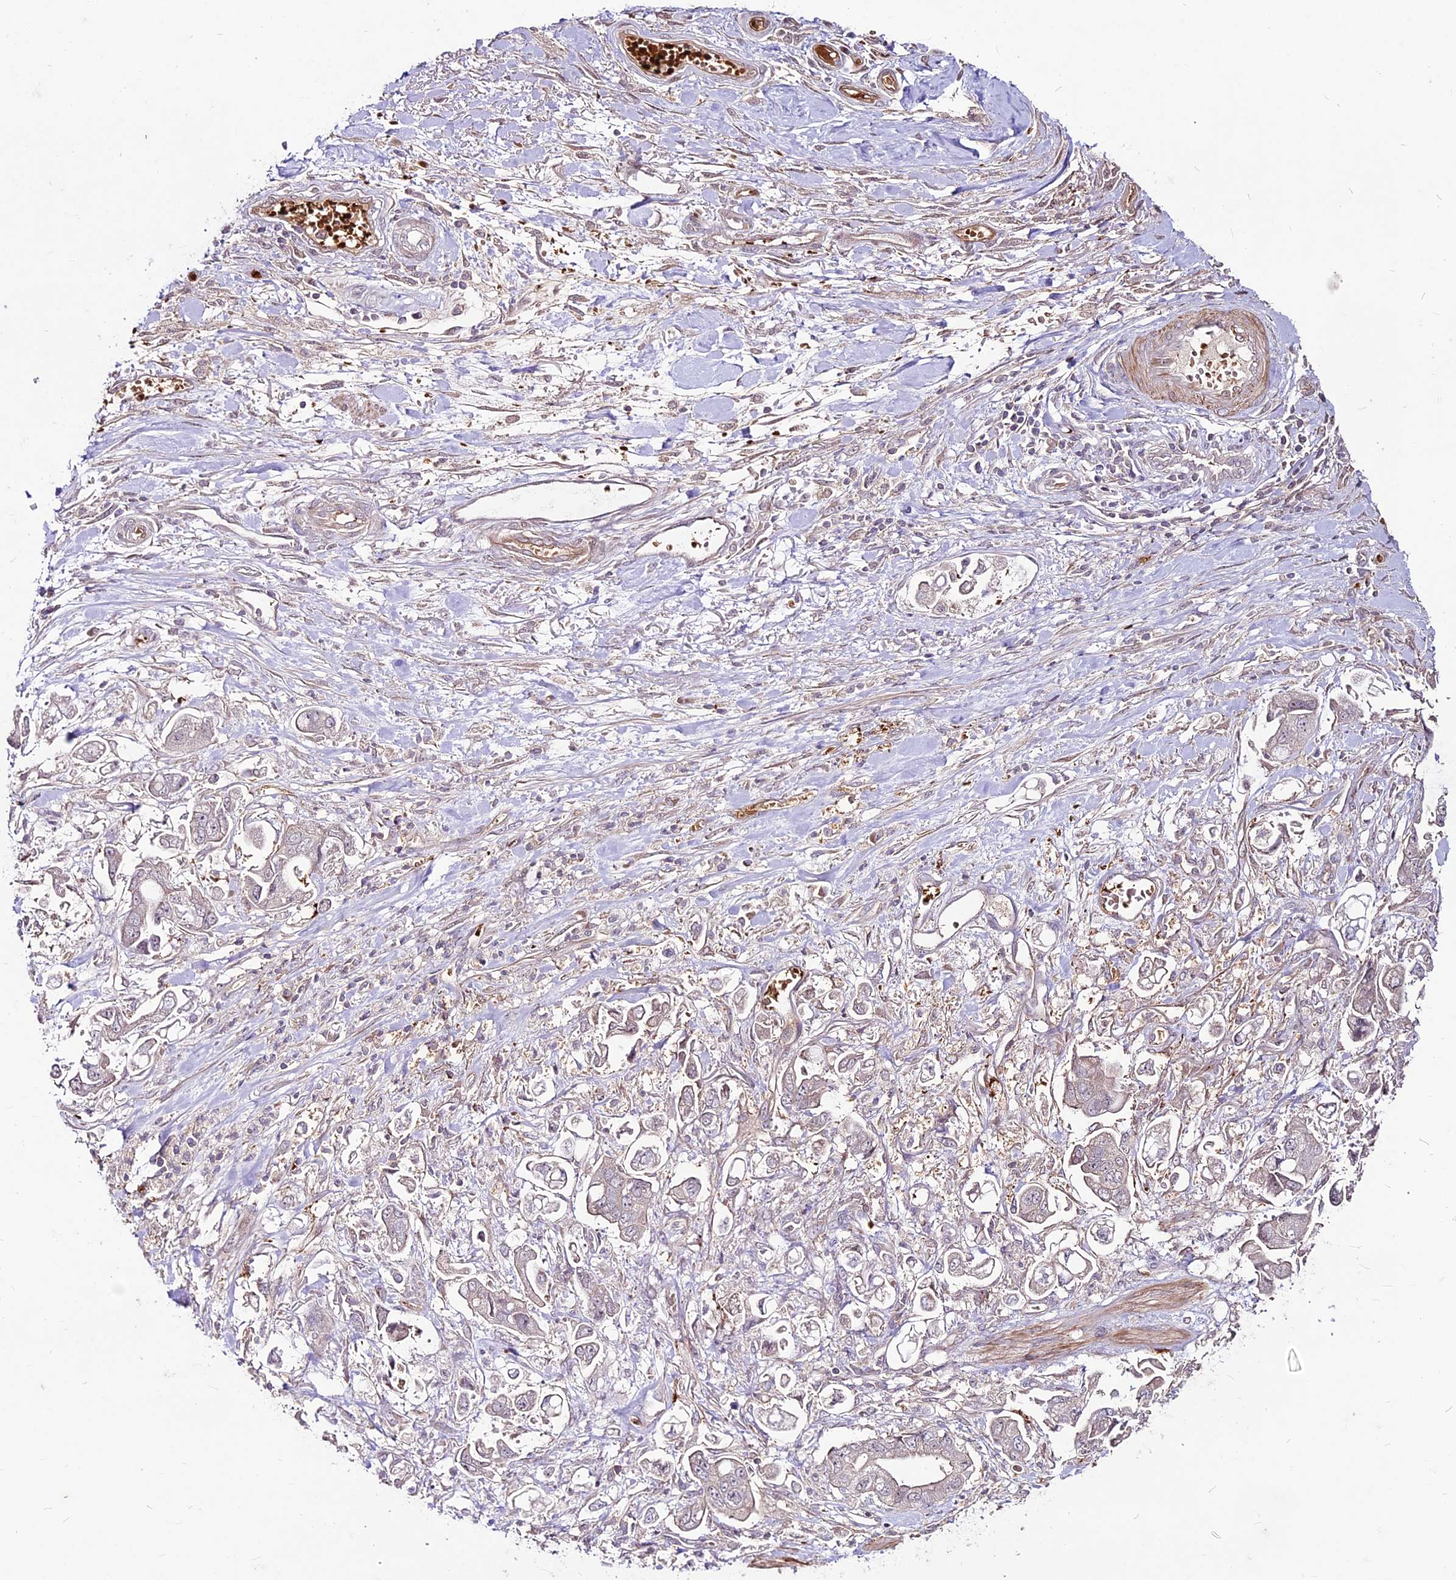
{"staining": {"intensity": "negative", "quantity": "none", "location": "none"}, "tissue": "stomach cancer", "cell_type": "Tumor cells", "image_type": "cancer", "snomed": [{"axis": "morphology", "description": "Adenocarcinoma, NOS"}, {"axis": "topography", "description": "Stomach"}], "caption": "Human stomach adenocarcinoma stained for a protein using IHC reveals no staining in tumor cells.", "gene": "SUSD3", "patient": {"sex": "male", "age": 62}}